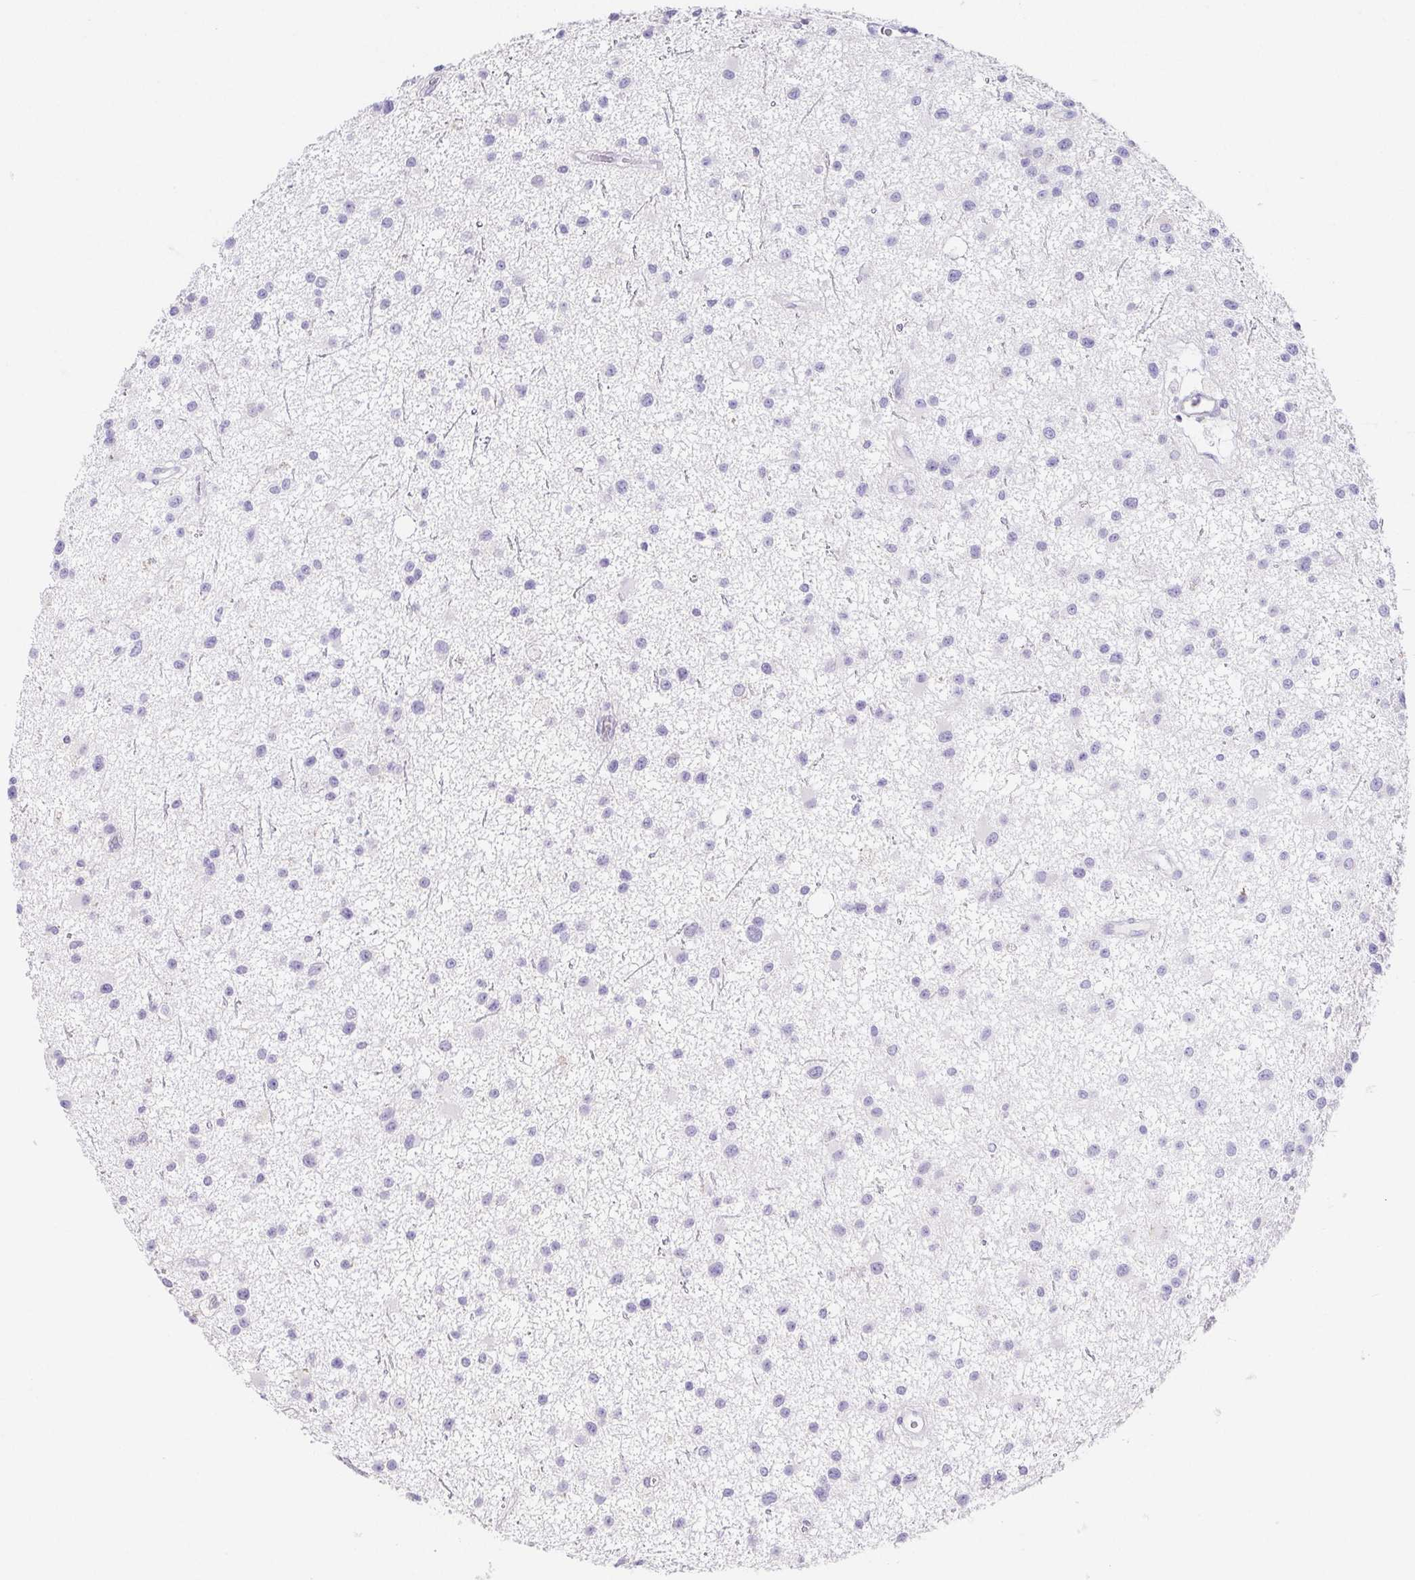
{"staining": {"intensity": "negative", "quantity": "none", "location": "none"}, "tissue": "glioma", "cell_type": "Tumor cells", "image_type": "cancer", "snomed": [{"axis": "morphology", "description": "Glioma, malignant, Low grade"}, {"axis": "topography", "description": "Brain"}], "caption": "The micrograph displays no significant expression in tumor cells of glioma. The staining was performed using DAB (3,3'-diaminobenzidine) to visualize the protein expression in brown, while the nuclei were stained in blue with hematoxylin (Magnification: 20x).", "gene": "HDGFL1", "patient": {"sex": "male", "age": 43}}